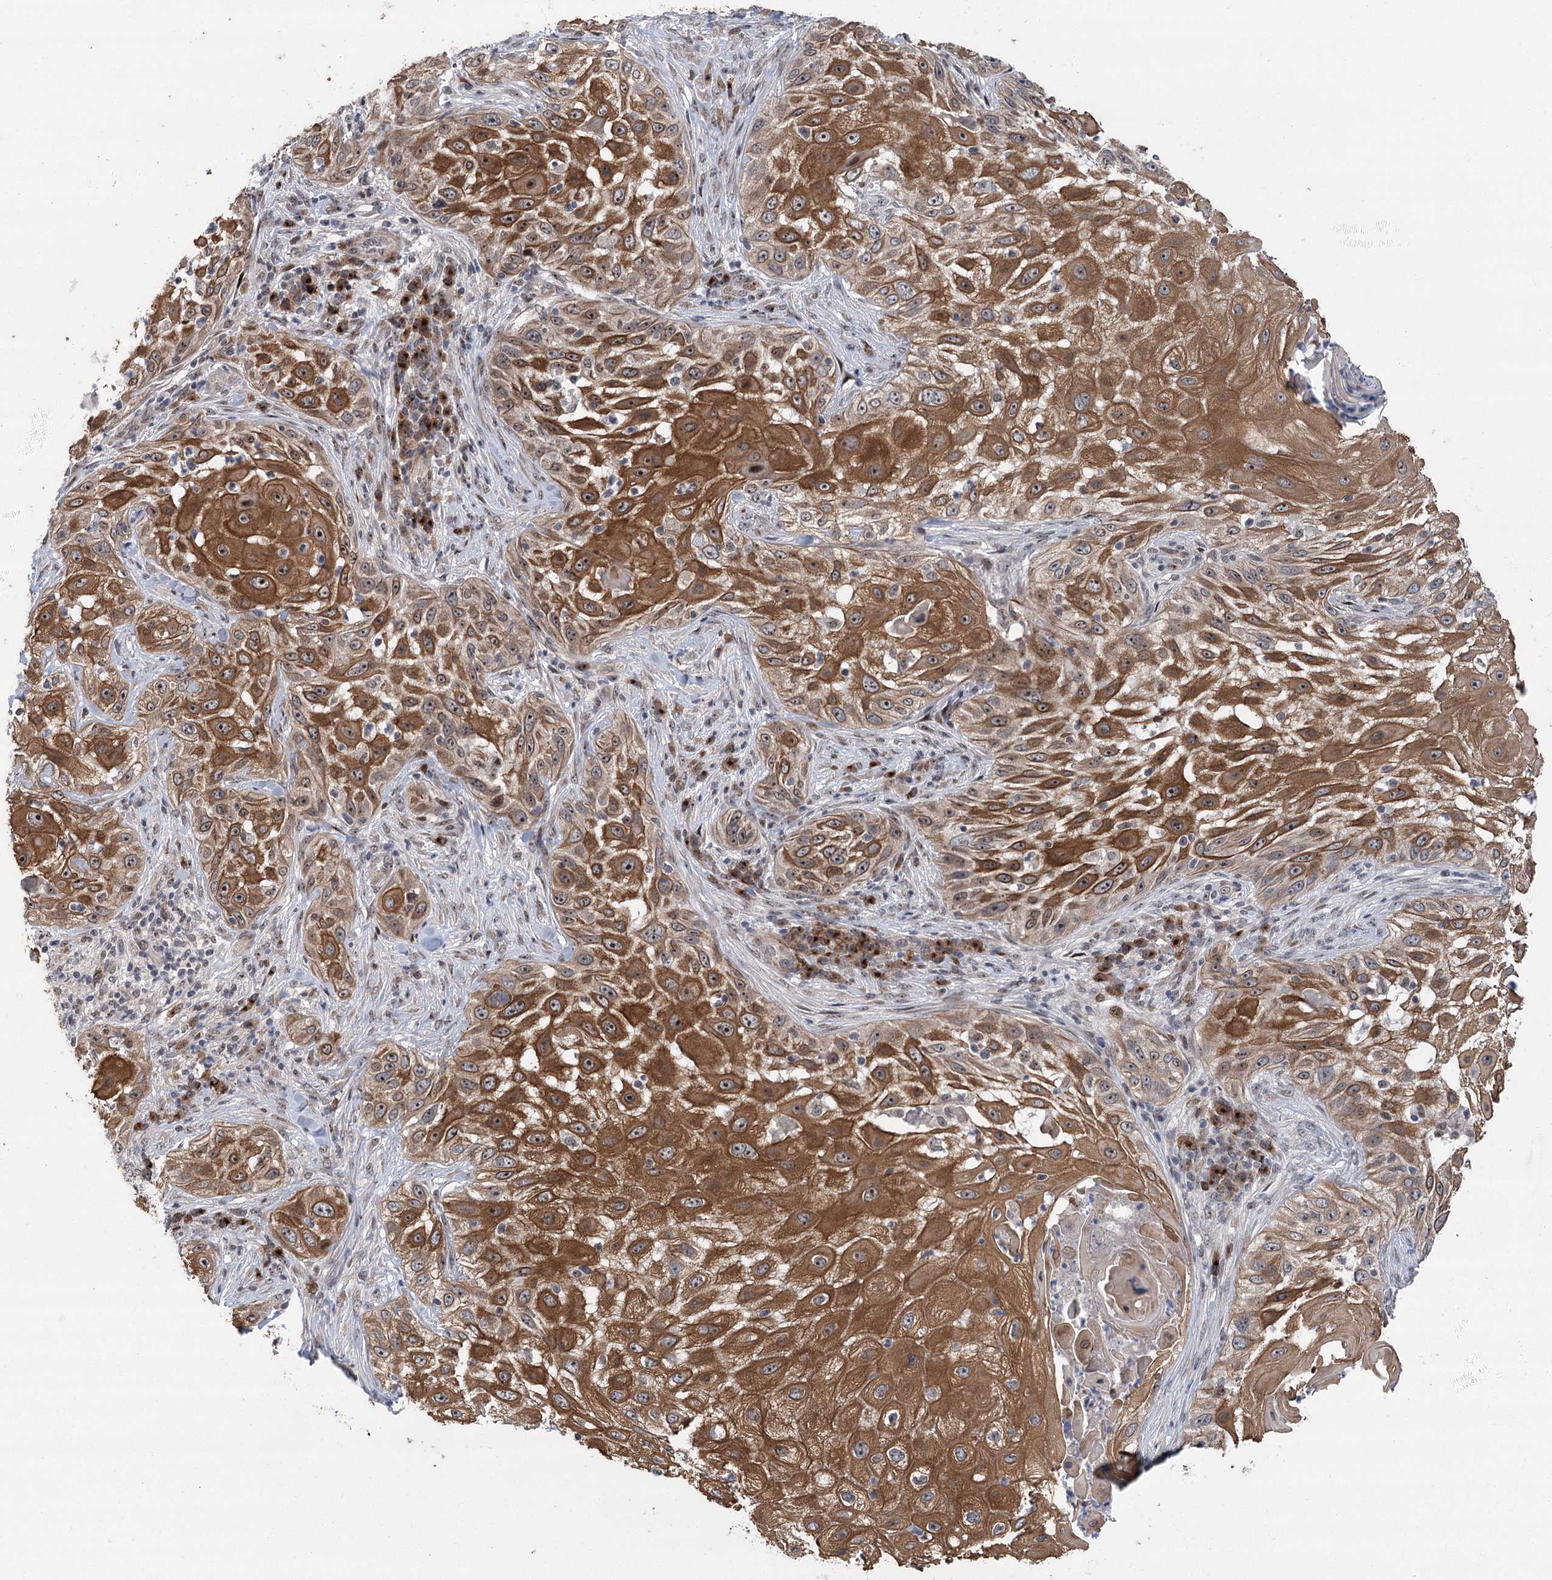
{"staining": {"intensity": "strong", "quantity": ">75%", "location": "cytoplasmic/membranous"}, "tissue": "skin cancer", "cell_type": "Tumor cells", "image_type": "cancer", "snomed": [{"axis": "morphology", "description": "Squamous cell carcinoma, NOS"}, {"axis": "topography", "description": "Skin"}], "caption": "IHC histopathology image of human skin cancer stained for a protein (brown), which exhibits high levels of strong cytoplasmic/membranous positivity in approximately >75% of tumor cells.", "gene": "PARM1", "patient": {"sex": "female", "age": 44}}